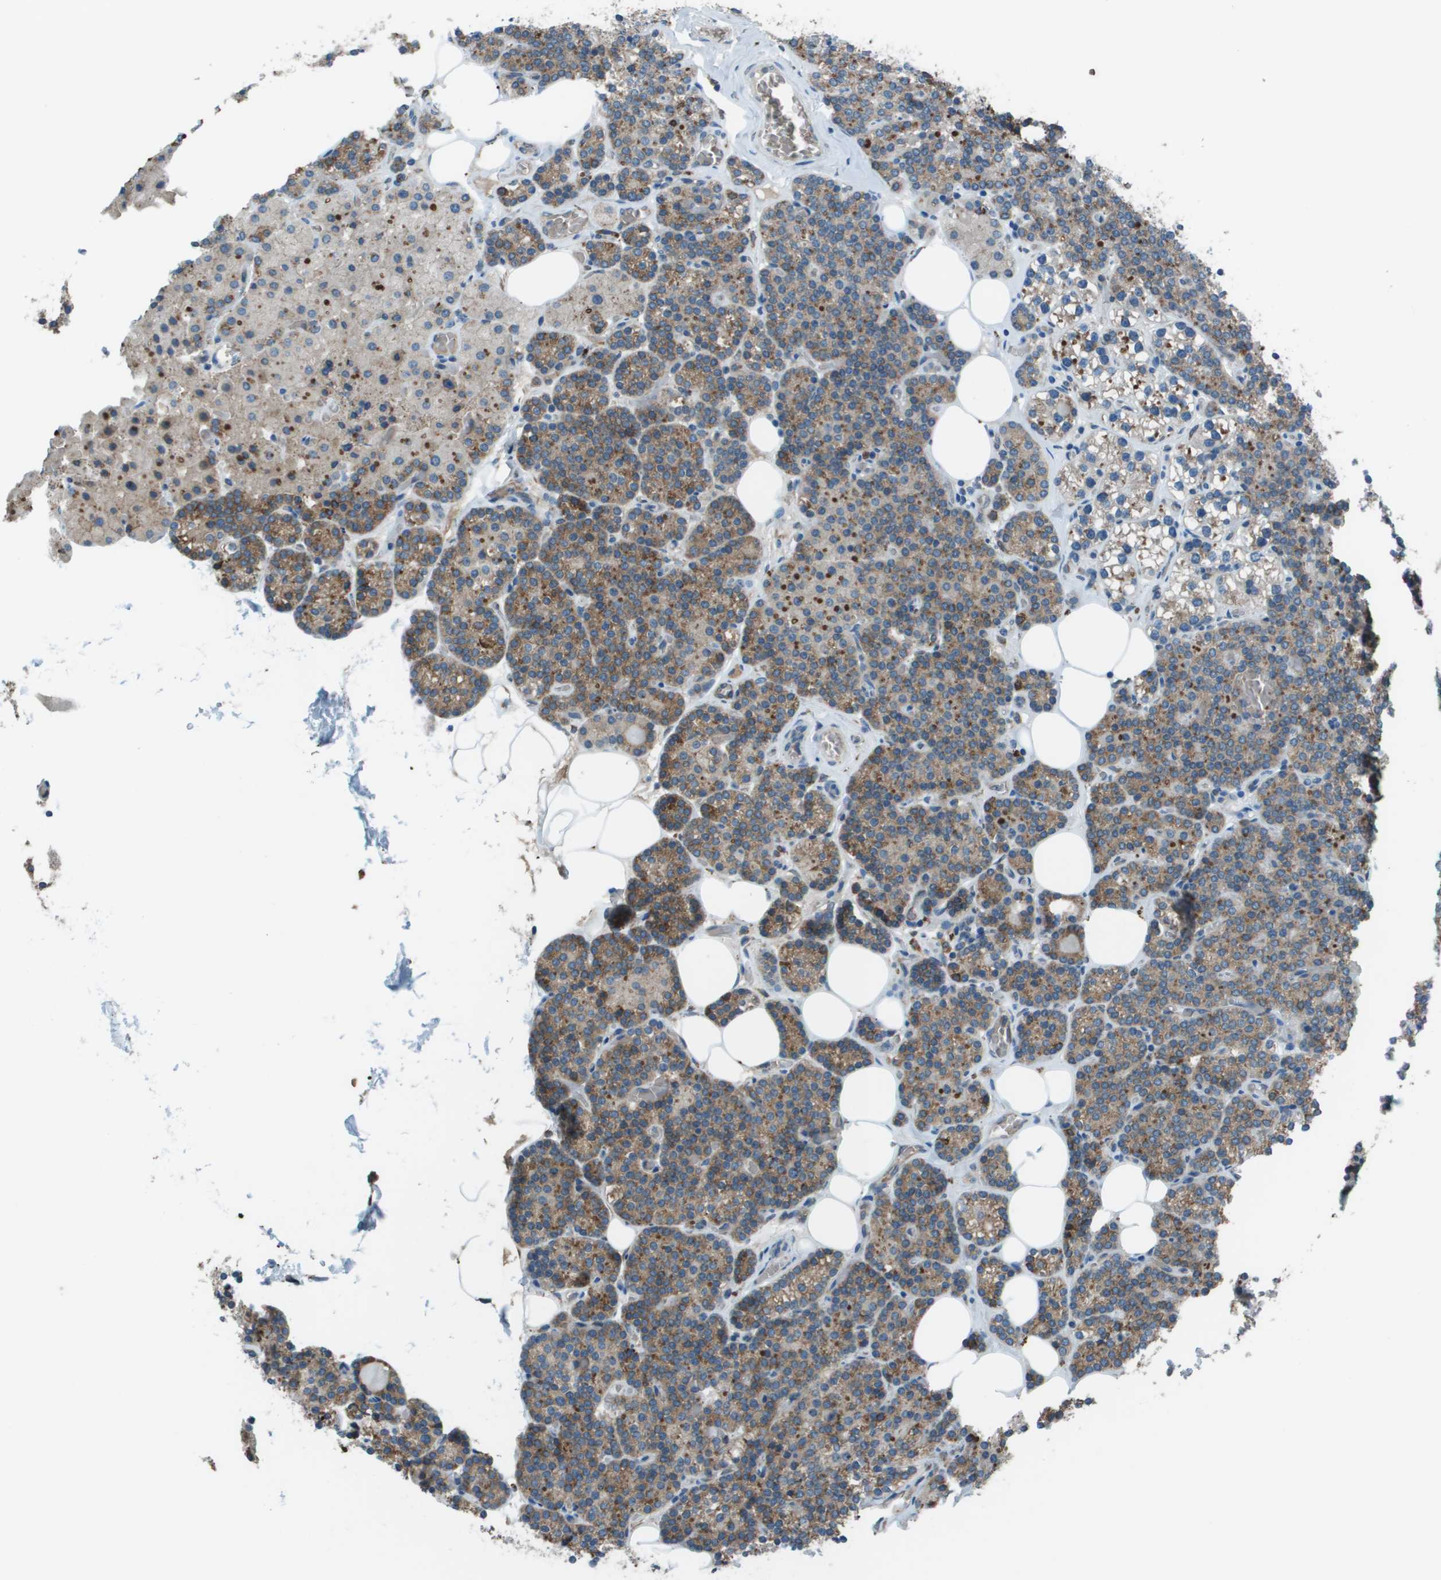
{"staining": {"intensity": "moderate", "quantity": ">75%", "location": "cytoplasmic/membranous"}, "tissue": "parathyroid gland", "cell_type": "Glandular cells", "image_type": "normal", "snomed": [{"axis": "morphology", "description": "Normal tissue, NOS"}, {"axis": "morphology", "description": "Adenoma, NOS"}, {"axis": "topography", "description": "Parathyroid gland"}], "caption": "Parathyroid gland stained with a brown dye shows moderate cytoplasmic/membranous positive expression in approximately >75% of glandular cells.", "gene": "UTS2", "patient": {"sex": "female", "age": 54}}